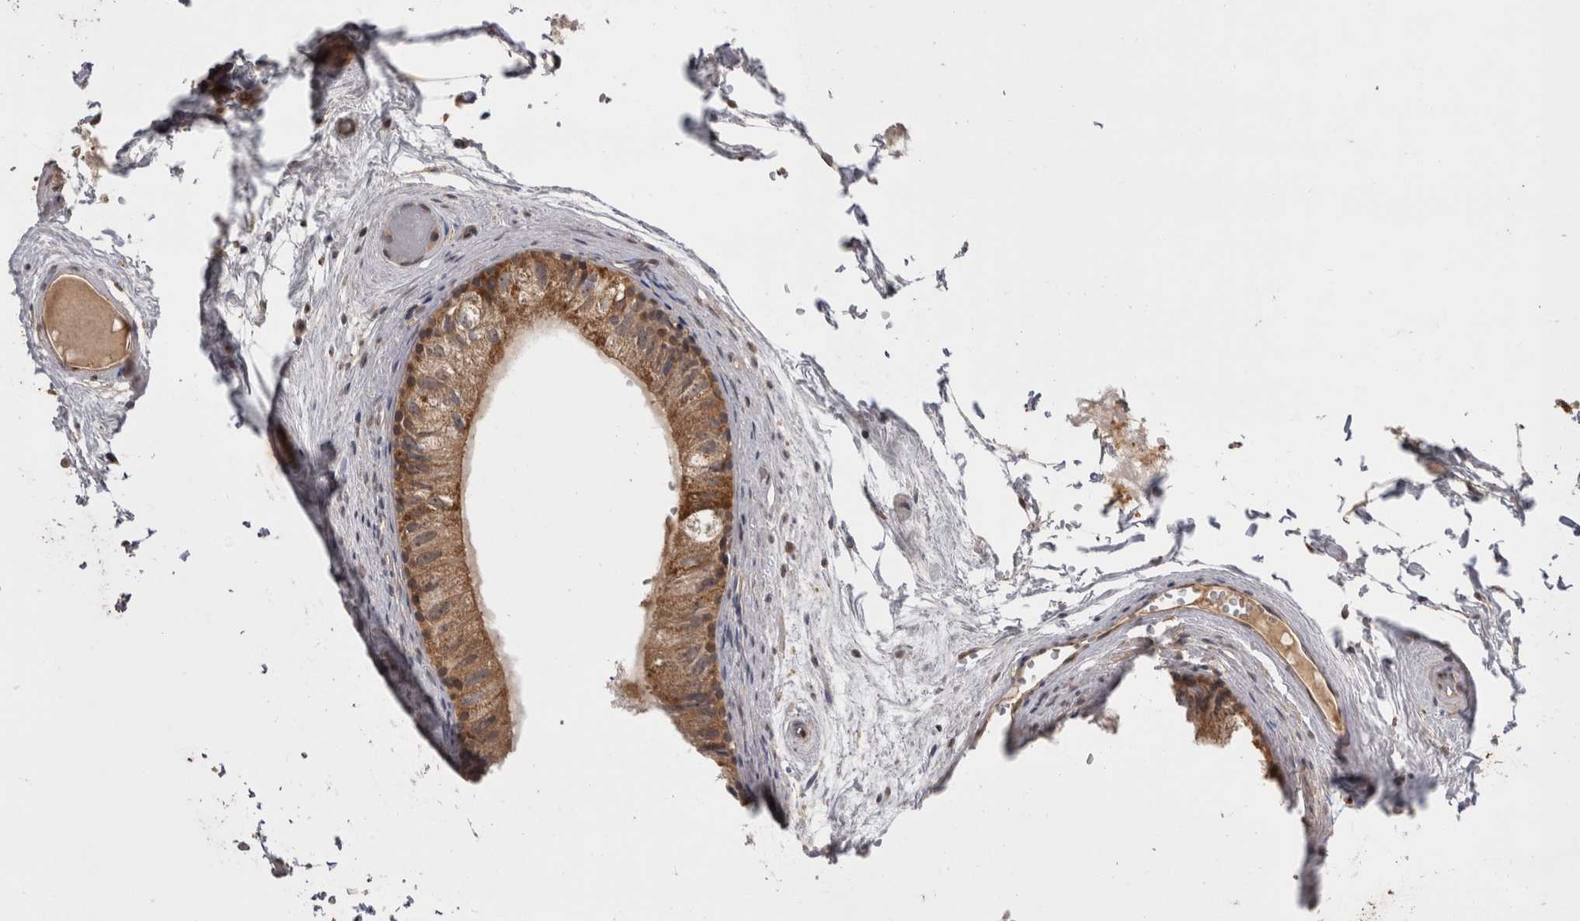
{"staining": {"intensity": "moderate", "quantity": ">75%", "location": "cytoplasmic/membranous"}, "tissue": "epididymis", "cell_type": "Glandular cells", "image_type": "normal", "snomed": [{"axis": "morphology", "description": "Normal tissue, NOS"}, {"axis": "topography", "description": "Epididymis"}], "caption": "Protein staining demonstrates moderate cytoplasmic/membranous staining in approximately >75% of glandular cells in normal epididymis. (DAB (3,3'-diaminobenzidine) IHC, brown staining for protein, blue staining for nuclei).", "gene": "PREP", "patient": {"sex": "male", "age": 79}}